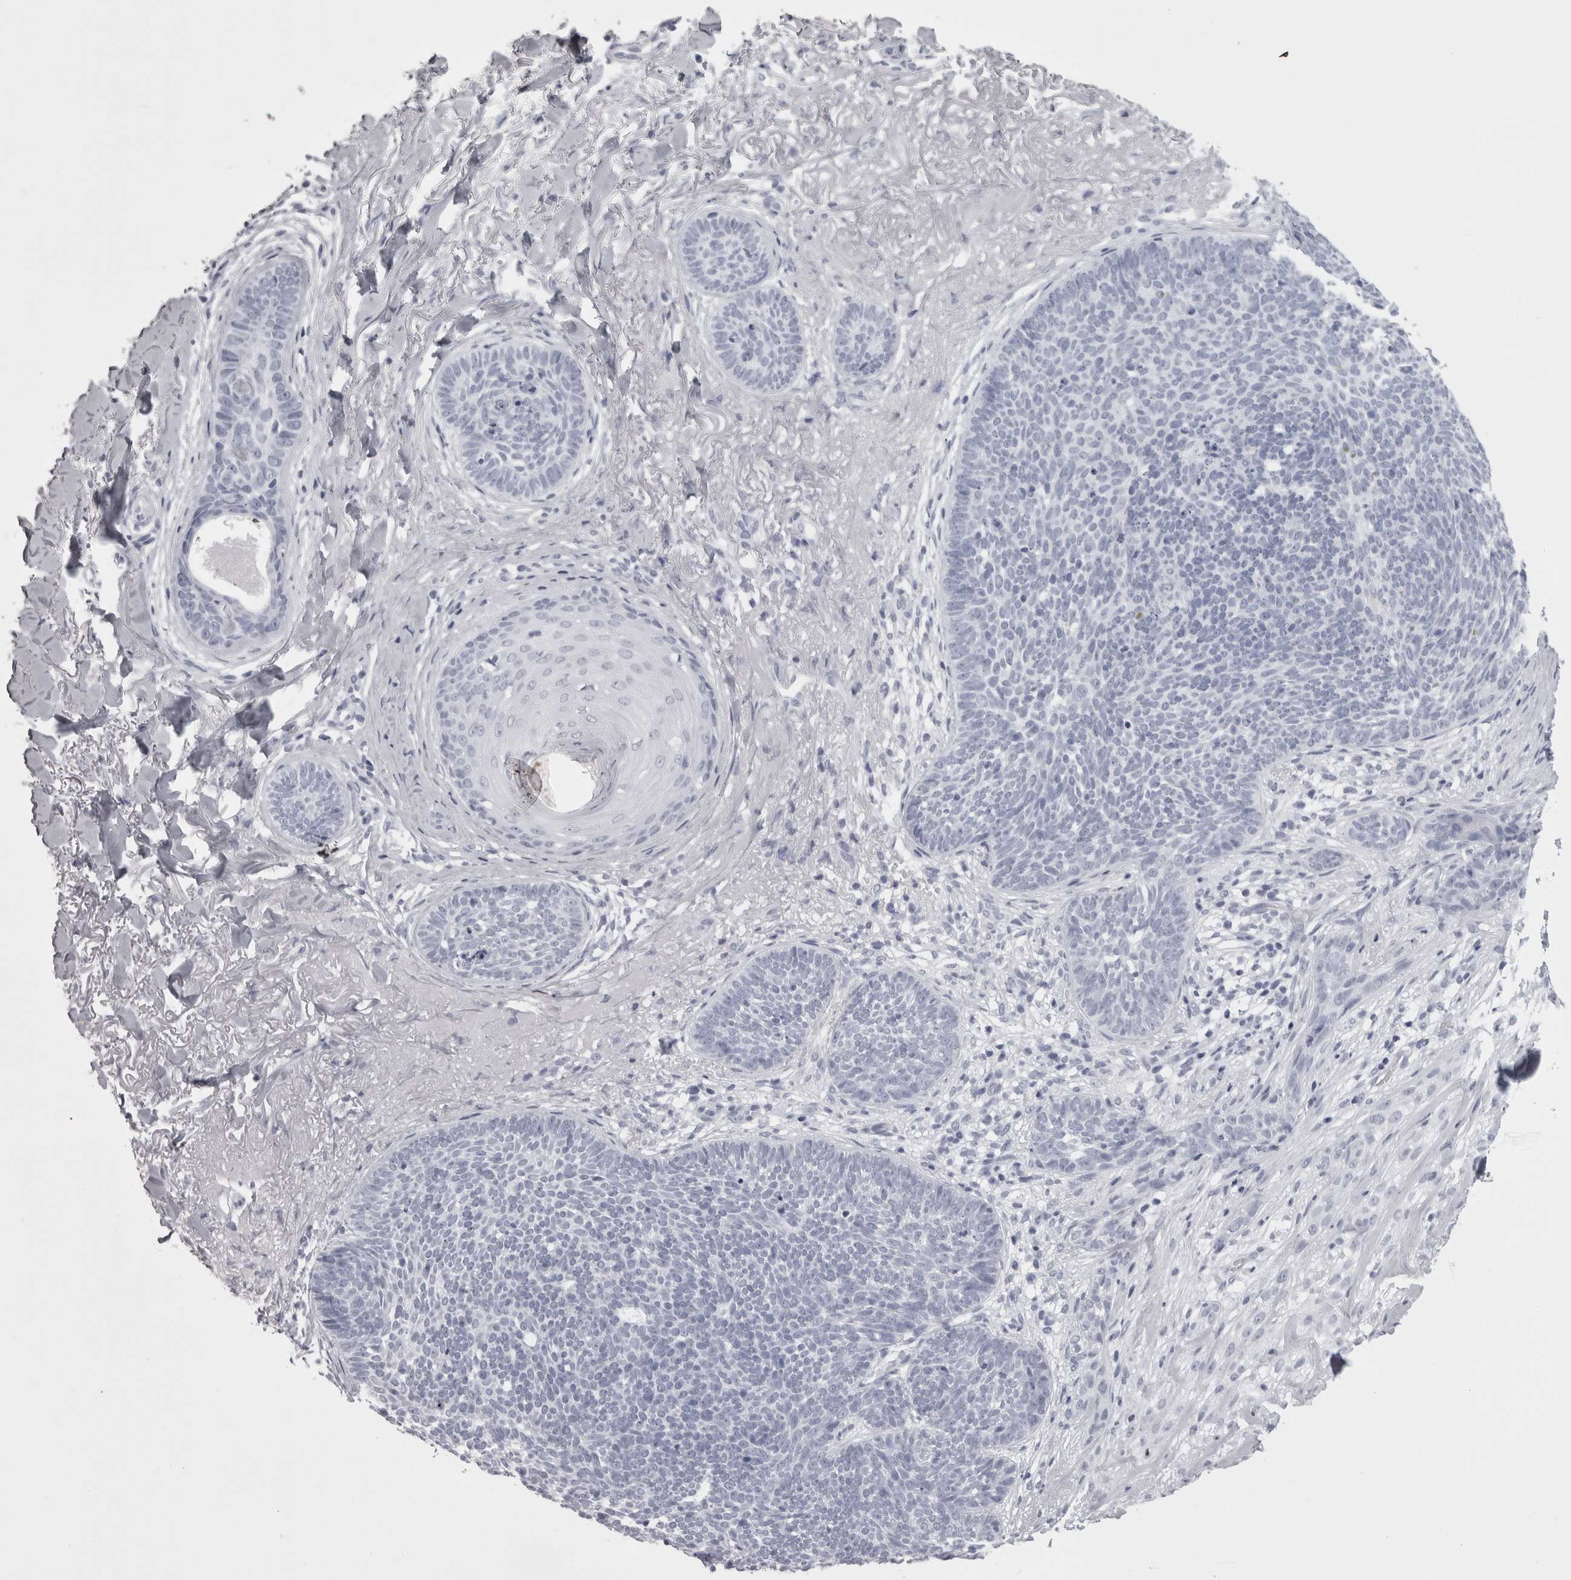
{"staining": {"intensity": "negative", "quantity": "none", "location": "none"}, "tissue": "skin cancer", "cell_type": "Tumor cells", "image_type": "cancer", "snomed": [{"axis": "morphology", "description": "Basal cell carcinoma"}, {"axis": "topography", "description": "Skin"}], "caption": "Skin cancer (basal cell carcinoma) was stained to show a protein in brown. There is no significant positivity in tumor cells. Nuclei are stained in blue.", "gene": "SKAP1", "patient": {"sex": "female", "age": 70}}